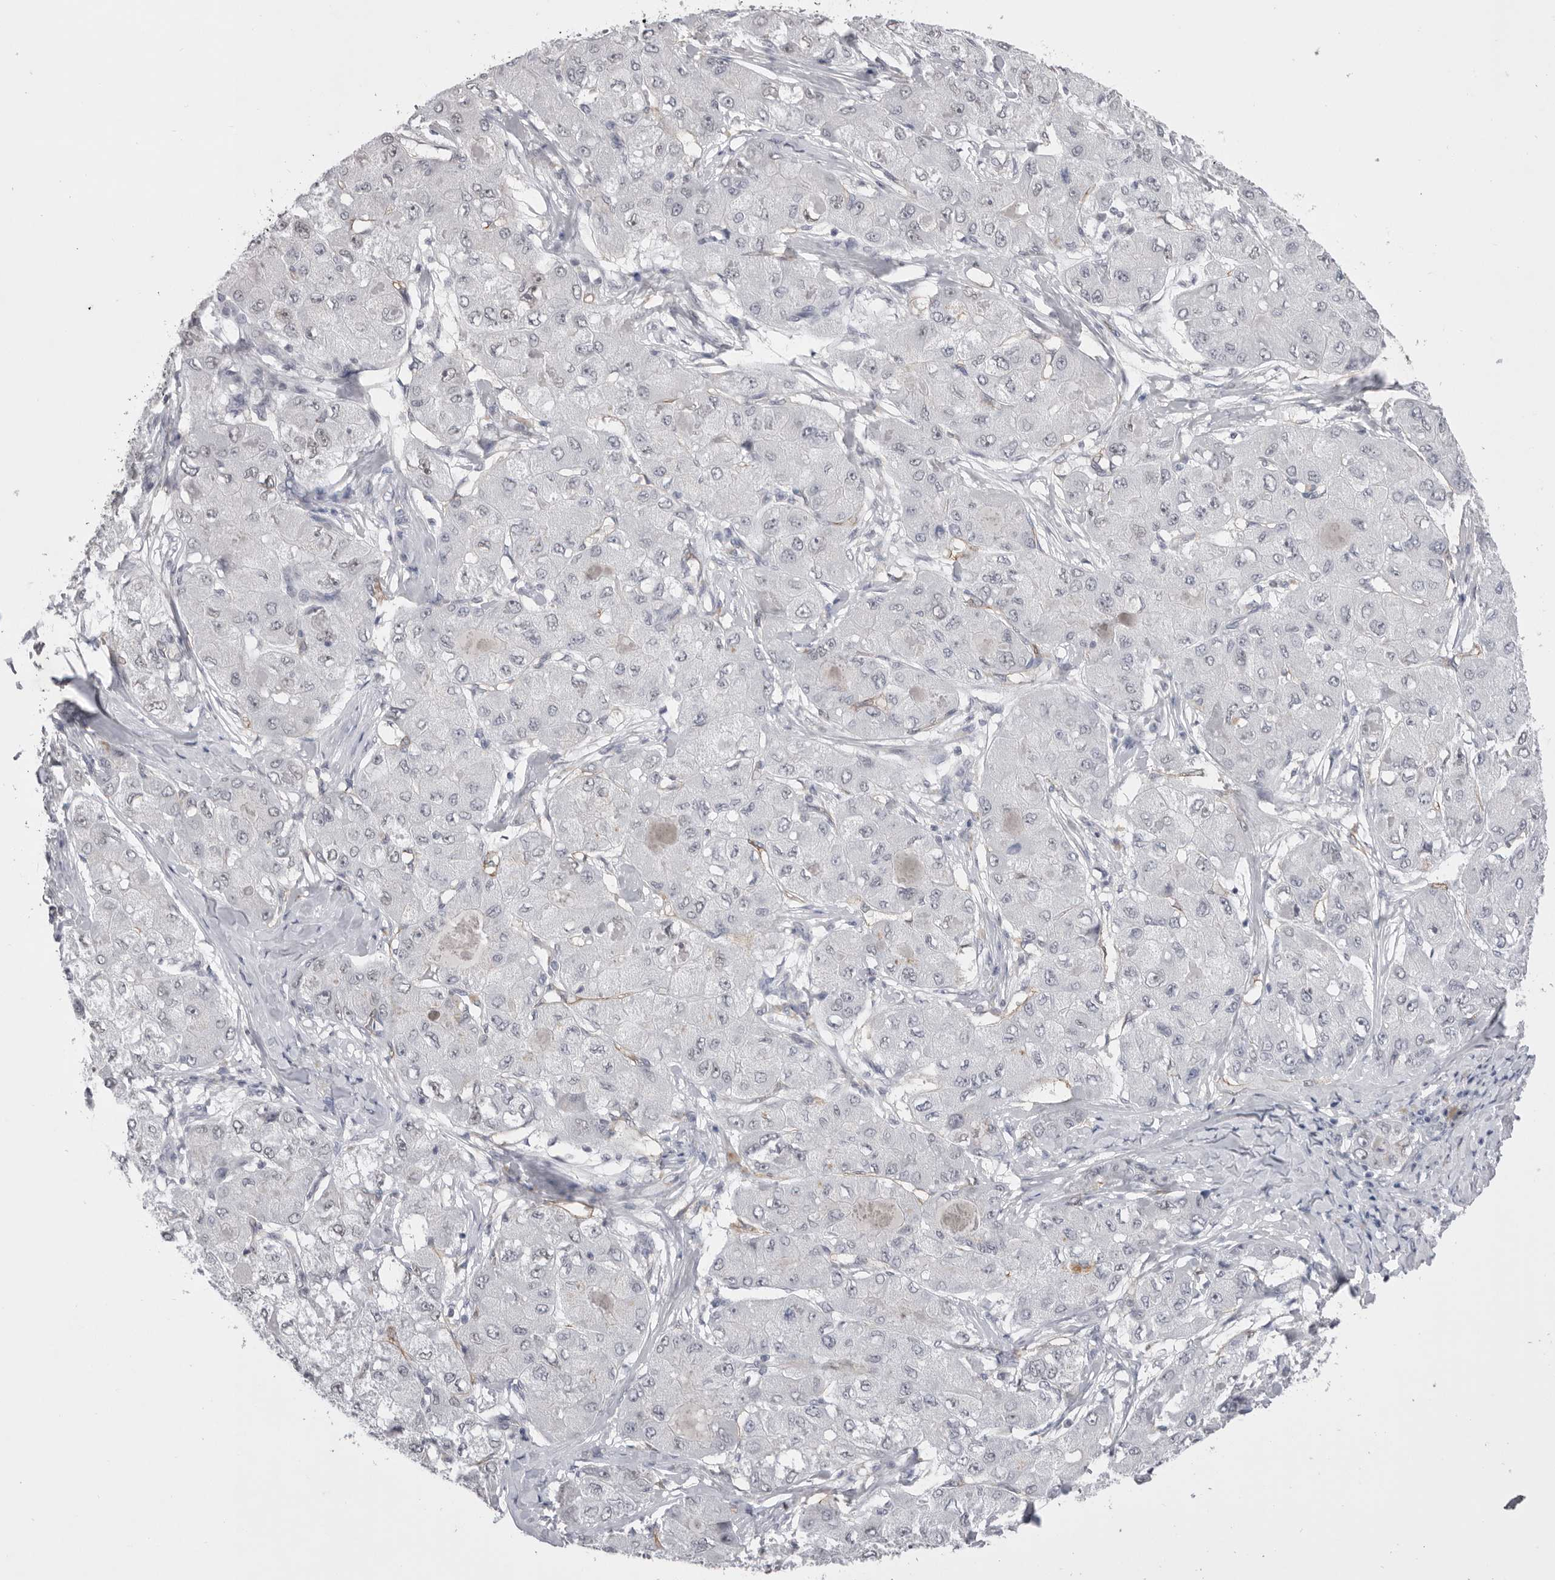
{"staining": {"intensity": "weak", "quantity": "25%-75%", "location": "nuclear"}, "tissue": "liver cancer", "cell_type": "Tumor cells", "image_type": "cancer", "snomed": [{"axis": "morphology", "description": "Carcinoma, Hepatocellular, NOS"}, {"axis": "topography", "description": "Liver"}], "caption": "Immunohistochemistry (IHC) of hepatocellular carcinoma (liver) exhibits low levels of weak nuclear positivity in about 25%-75% of tumor cells. (IHC, brightfield microscopy, high magnification).", "gene": "ZBTB7B", "patient": {"sex": "male", "age": 80}}